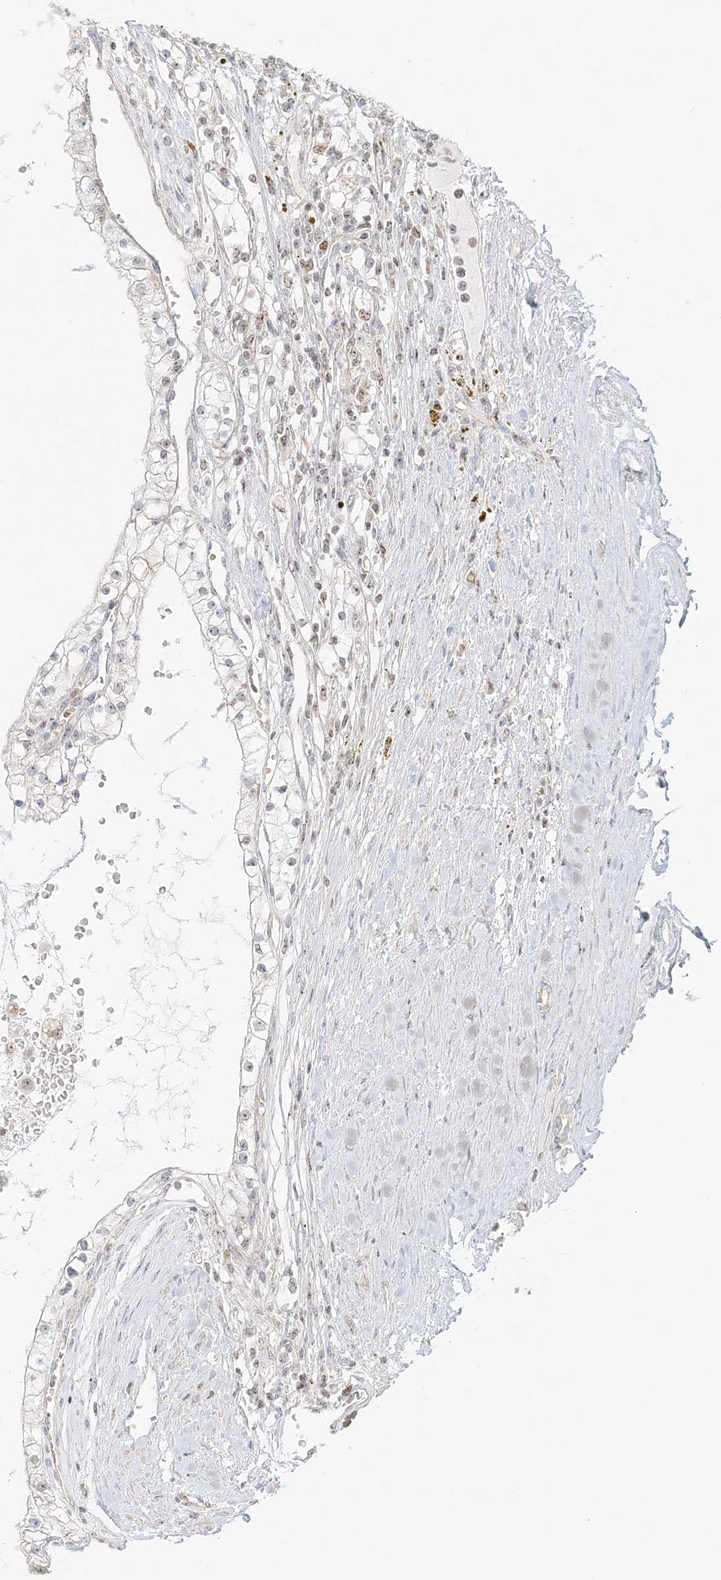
{"staining": {"intensity": "weak", "quantity": "<25%", "location": "nuclear"}, "tissue": "renal cancer", "cell_type": "Tumor cells", "image_type": "cancer", "snomed": [{"axis": "morphology", "description": "Normal tissue, NOS"}, {"axis": "morphology", "description": "Adenocarcinoma, NOS"}, {"axis": "topography", "description": "Kidney"}], "caption": "Immunohistochemistry photomicrograph of human renal cancer (adenocarcinoma) stained for a protein (brown), which shows no positivity in tumor cells.", "gene": "UBE2F", "patient": {"sex": "male", "age": 68}}